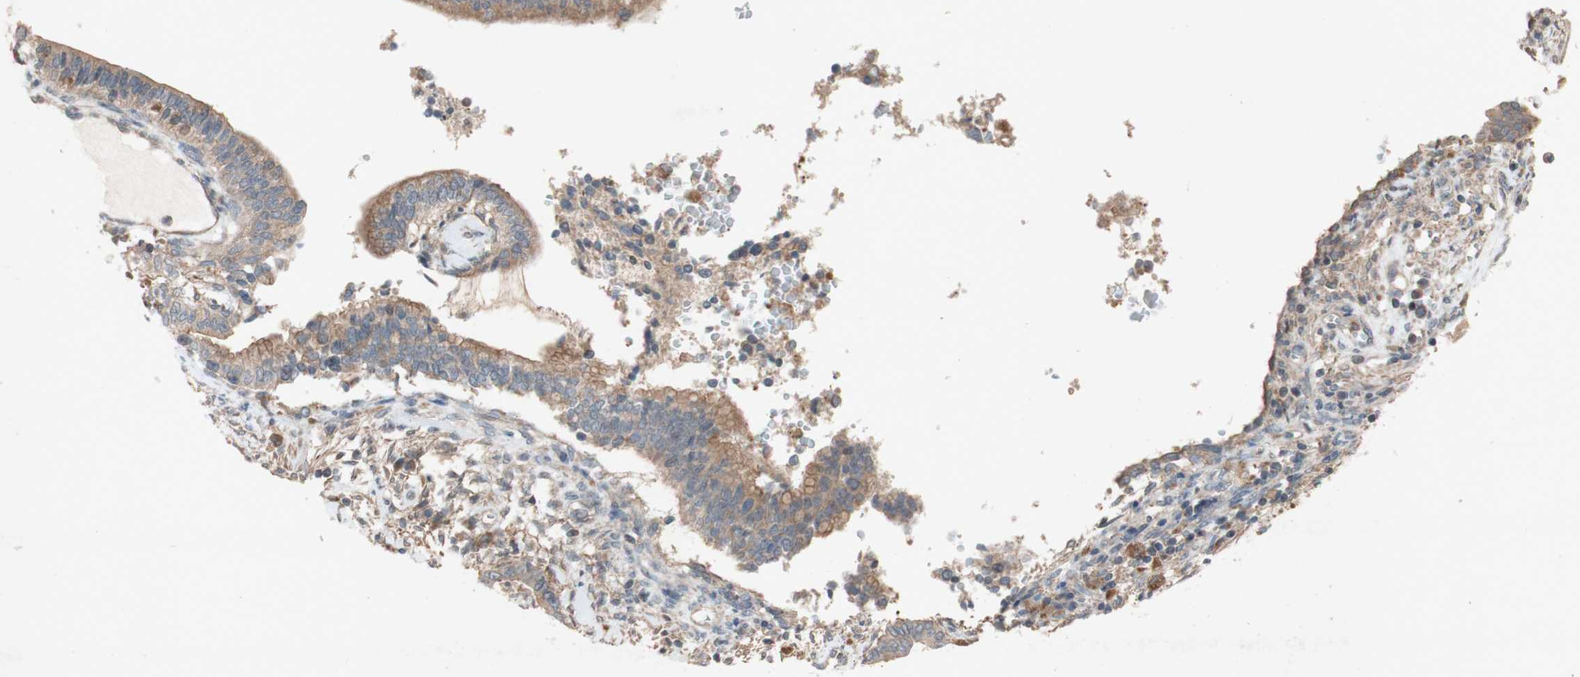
{"staining": {"intensity": "moderate", "quantity": ">75%", "location": "cytoplasmic/membranous"}, "tissue": "cervical cancer", "cell_type": "Tumor cells", "image_type": "cancer", "snomed": [{"axis": "morphology", "description": "Adenocarcinoma, NOS"}, {"axis": "topography", "description": "Cervix"}], "caption": "An immunohistochemistry micrograph of neoplastic tissue is shown. Protein staining in brown highlights moderate cytoplasmic/membranous positivity in cervical cancer within tumor cells. The staining is performed using DAB (3,3'-diaminobenzidine) brown chromogen to label protein expression. The nuclei are counter-stained blue using hematoxylin.", "gene": "ATP6V1F", "patient": {"sex": "female", "age": 44}}